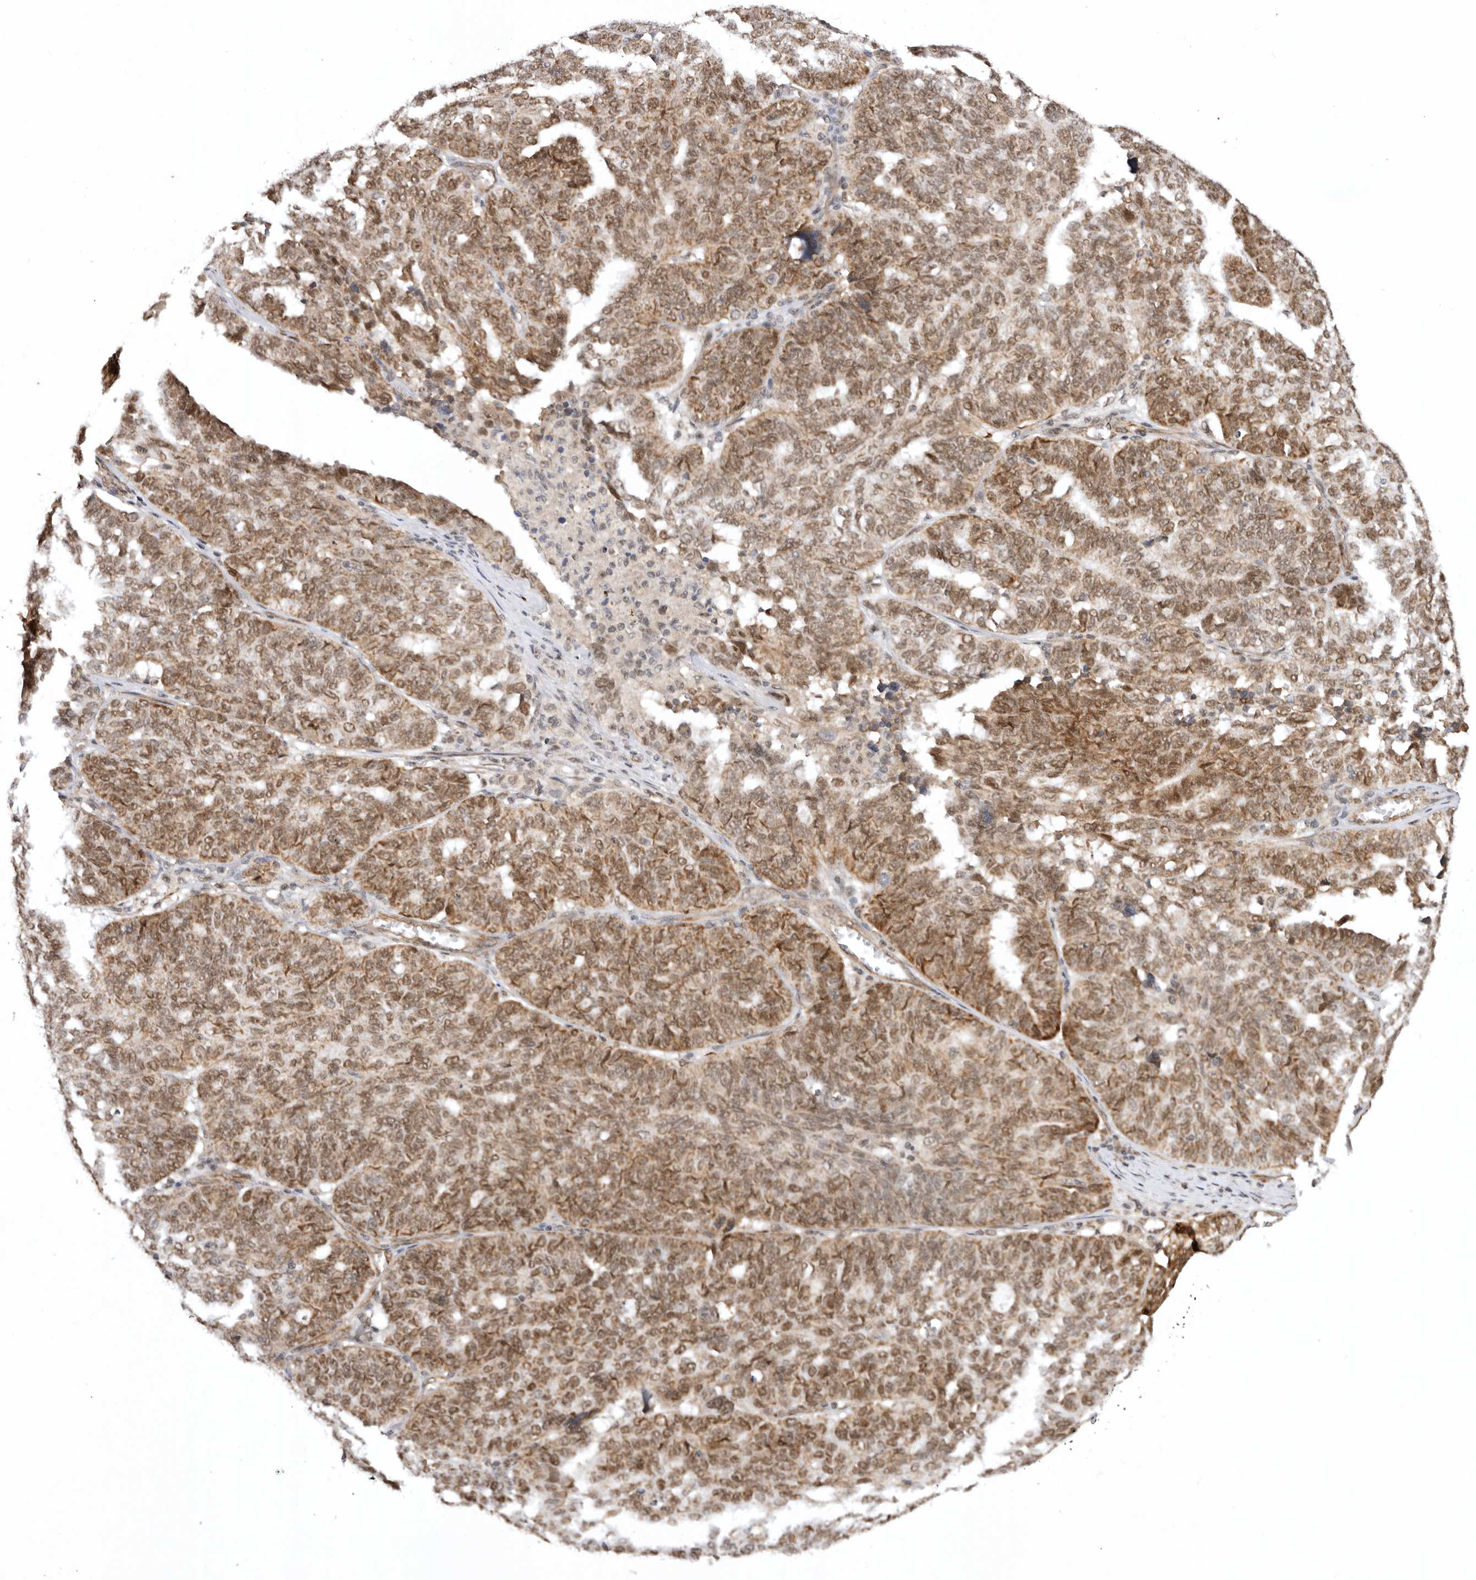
{"staining": {"intensity": "moderate", "quantity": ">75%", "location": "cytoplasmic/membranous,nuclear"}, "tissue": "ovarian cancer", "cell_type": "Tumor cells", "image_type": "cancer", "snomed": [{"axis": "morphology", "description": "Cystadenocarcinoma, serous, NOS"}, {"axis": "topography", "description": "Ovary"}], "caption": "IHC (DAB (3,3'-diaminobenzidine)) staining of serous cystadenocarcinoma (ovarian) demonstrates moderate cytoplasmic/membranous and nuclear protein expression in approximately >75% of tumor cells.", "gene": "TARS2", "patient": {"sex": "female", "age": 59}}